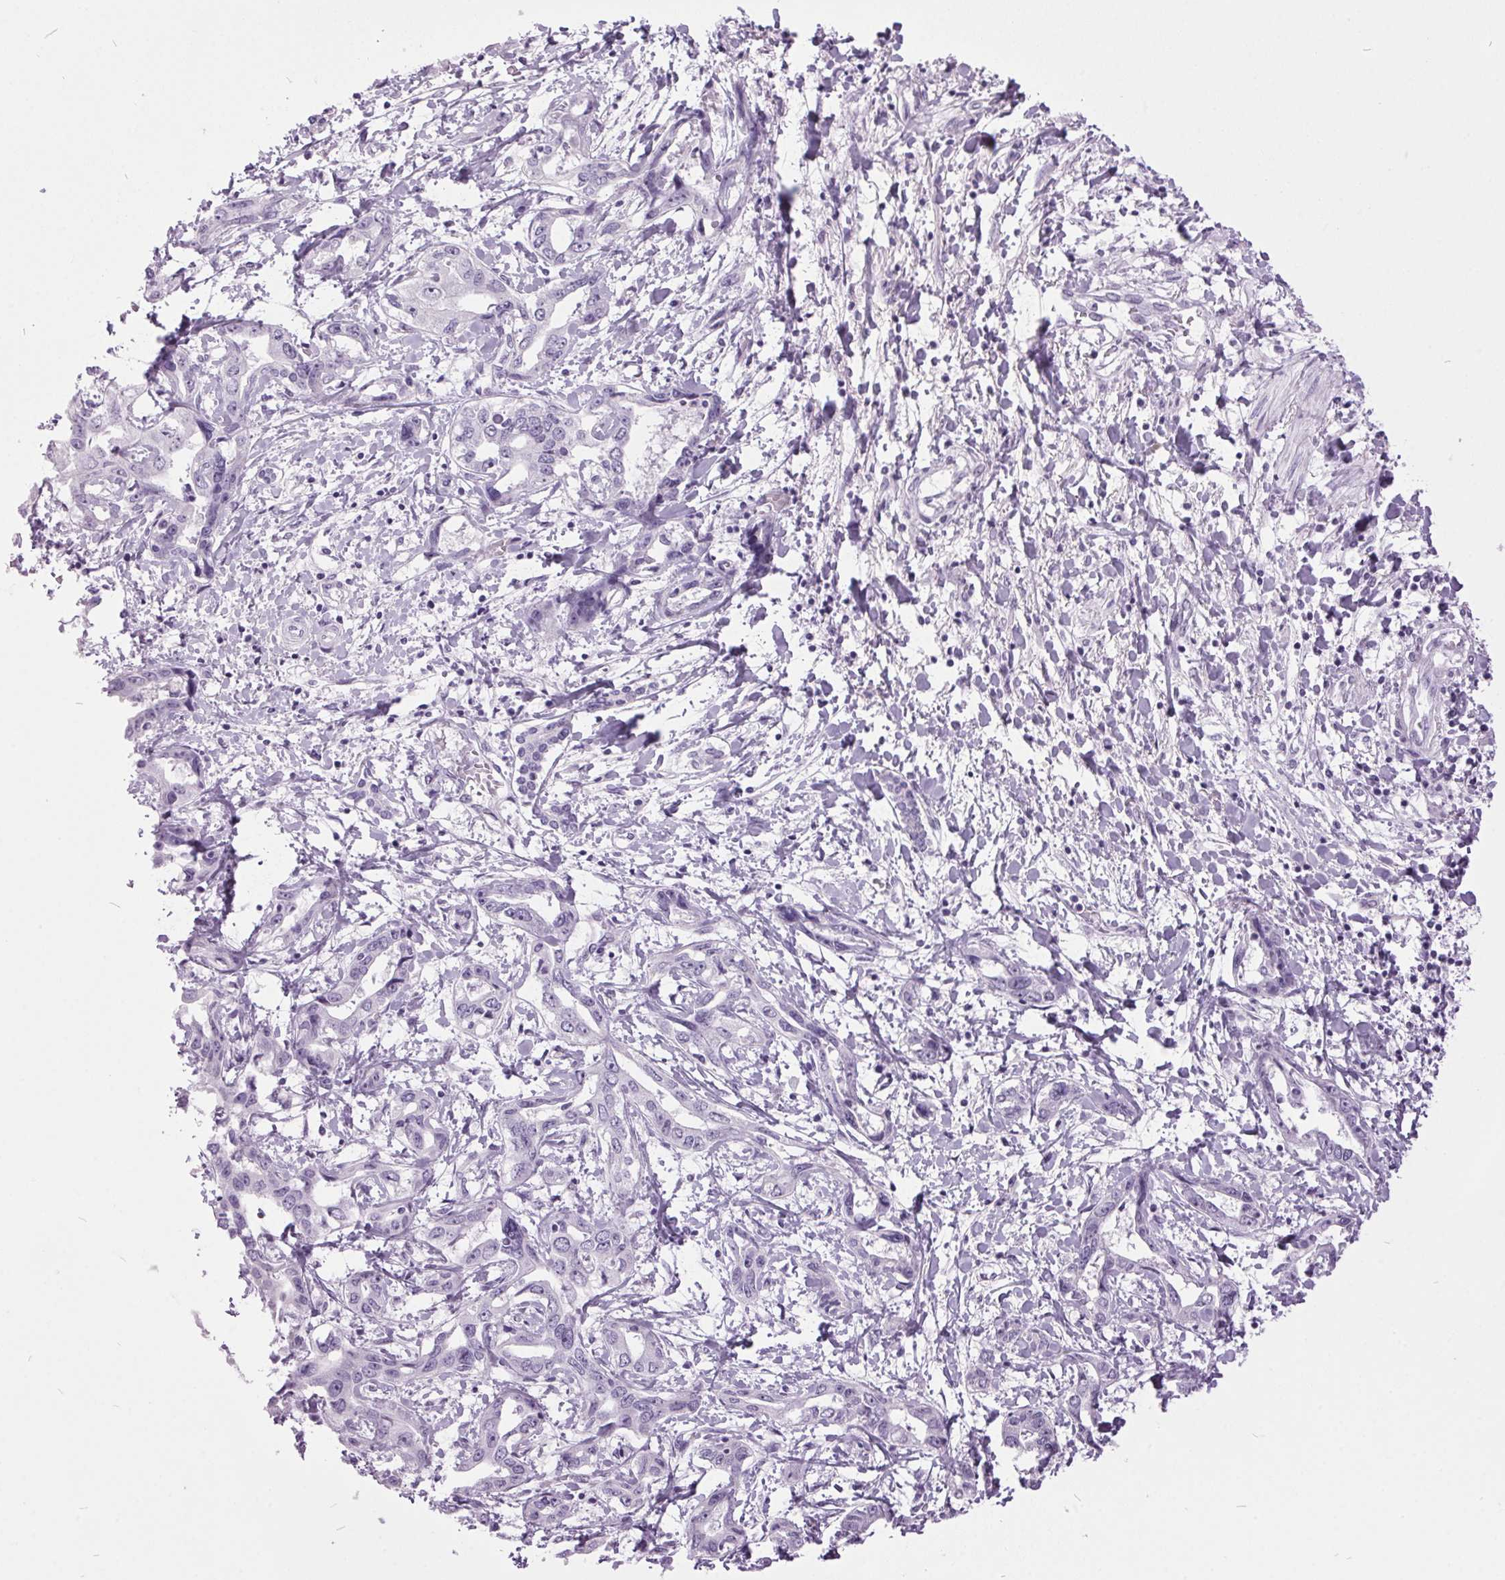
{"staining": {"intensity": "negative", "quantity": "none", "location": "none"}, "tissue": "liver cancer", "cell_type": "Tumor cells", "image_type": "cancer", "snomed": [{"axis": "morphology", "description": "Cholangiocarcinoma"}, {"axis": "topography", "description": "Liver"}], "caption": "Image shows no protein expression in tumor cells of cholangiocarcinoma (liver) tissue. The staining was performed using DAB (3,3'-diaminobenzidine) to visualize the protein expression in brown, while the nuclei were stained in blue with hematoxylin (Magnification: 20x).", "gene": "ODAD2", "patient": {"sex": "male", "age": 59}}